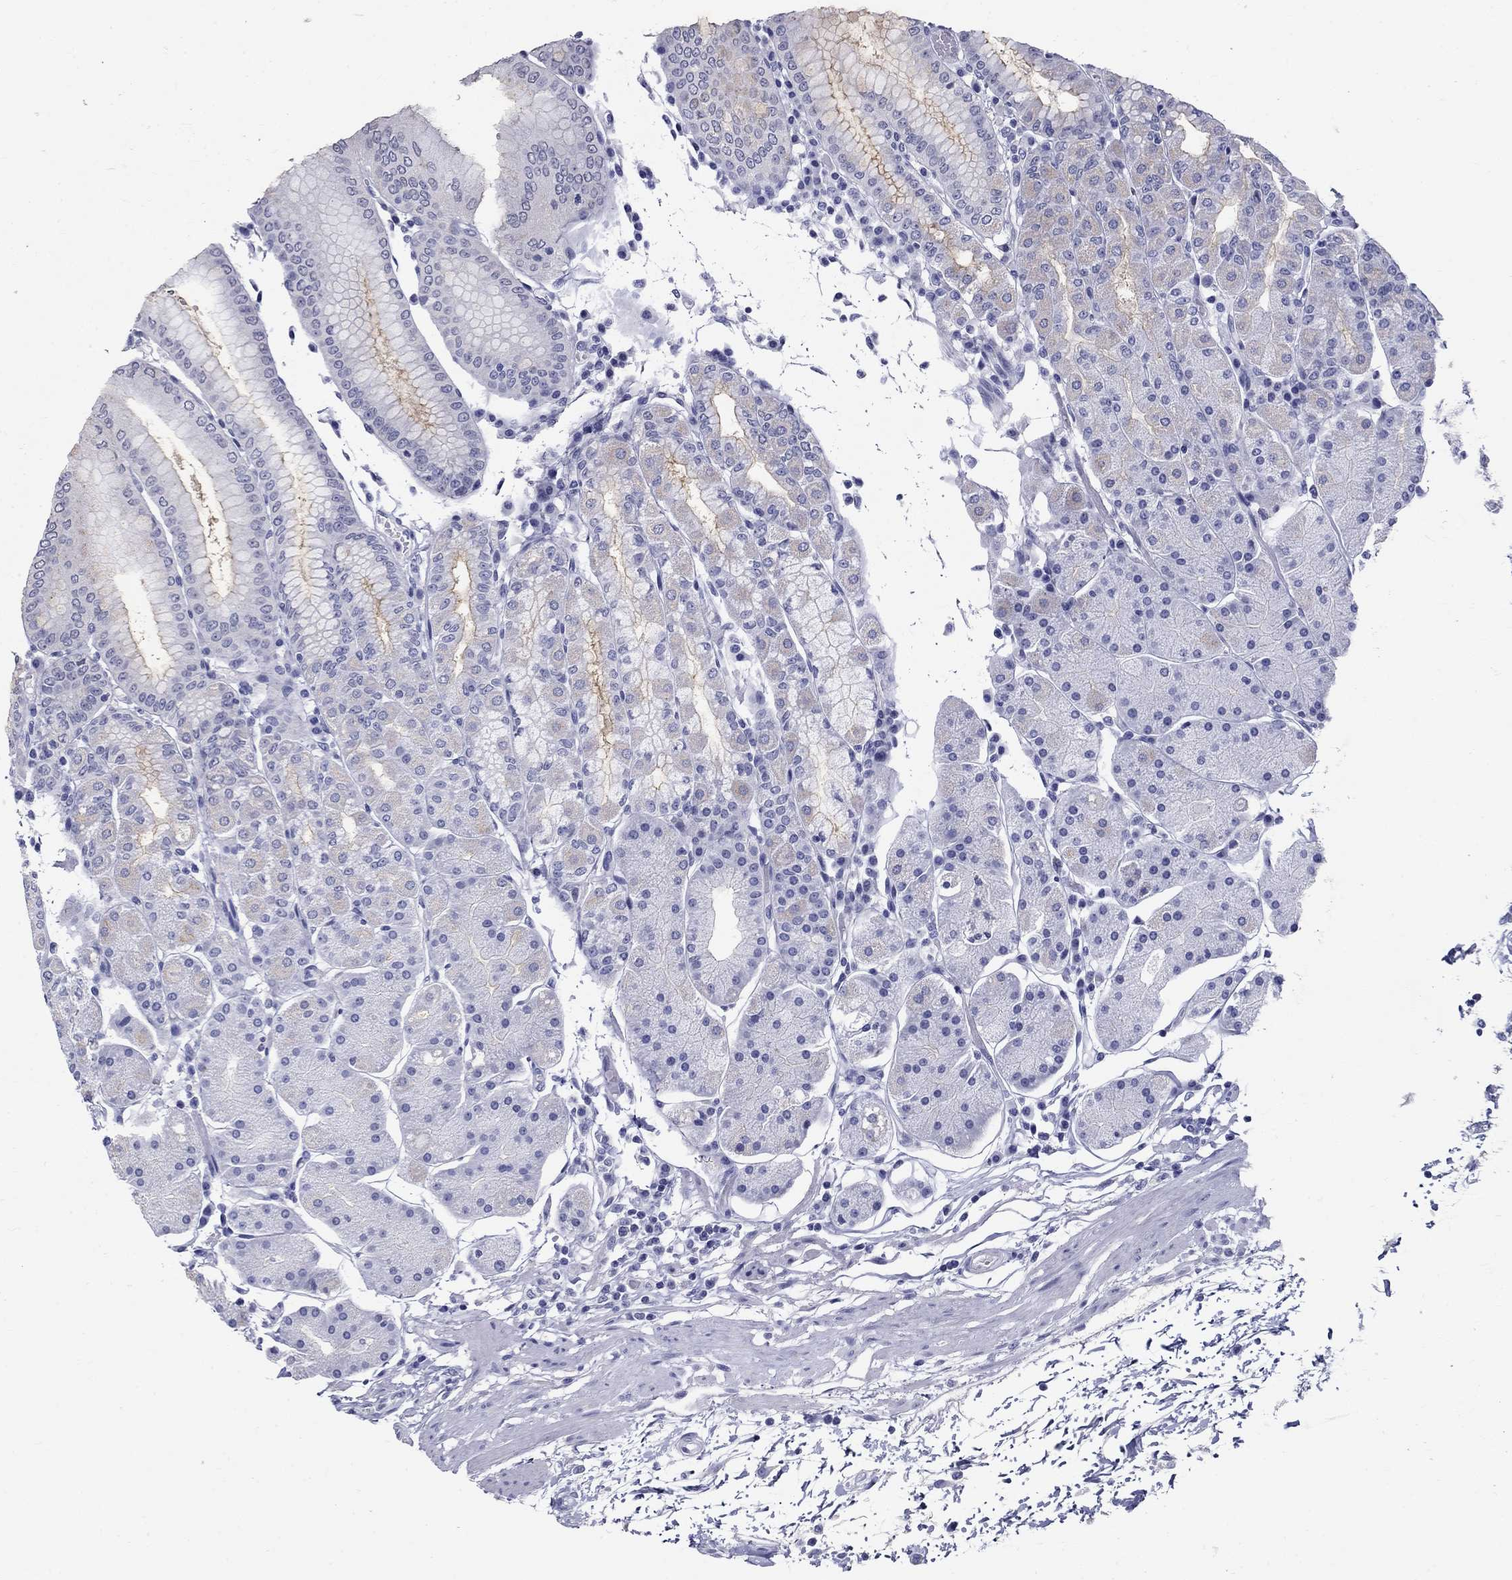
{"staining": {"intensity": "strong", "quantity": "<25%", "location": "cytoplasmic/membranous"}, "tissue": "stomach", "cell_type": "Glandular cells", "image_type": "normal", "snomed": [{"axis": "morphology", "description": "Normal tissue, NOS"}, {"axis": "topography", "description": "Stomach"}], "caption": "Stomach stained with DAB (3,3'-diaminobenzidine) IHC displays medium levels of strong cytoplasmic/membranous expression in about <25% of glandular cells. (Stains: DAB (3,3'-diaminobenzidine) in brown, nuclei in blue, Microscopy: brightfield microscopy at high magnification).", "gene": "C4orf19", "patient": {"sex": "male", "age": 54}}